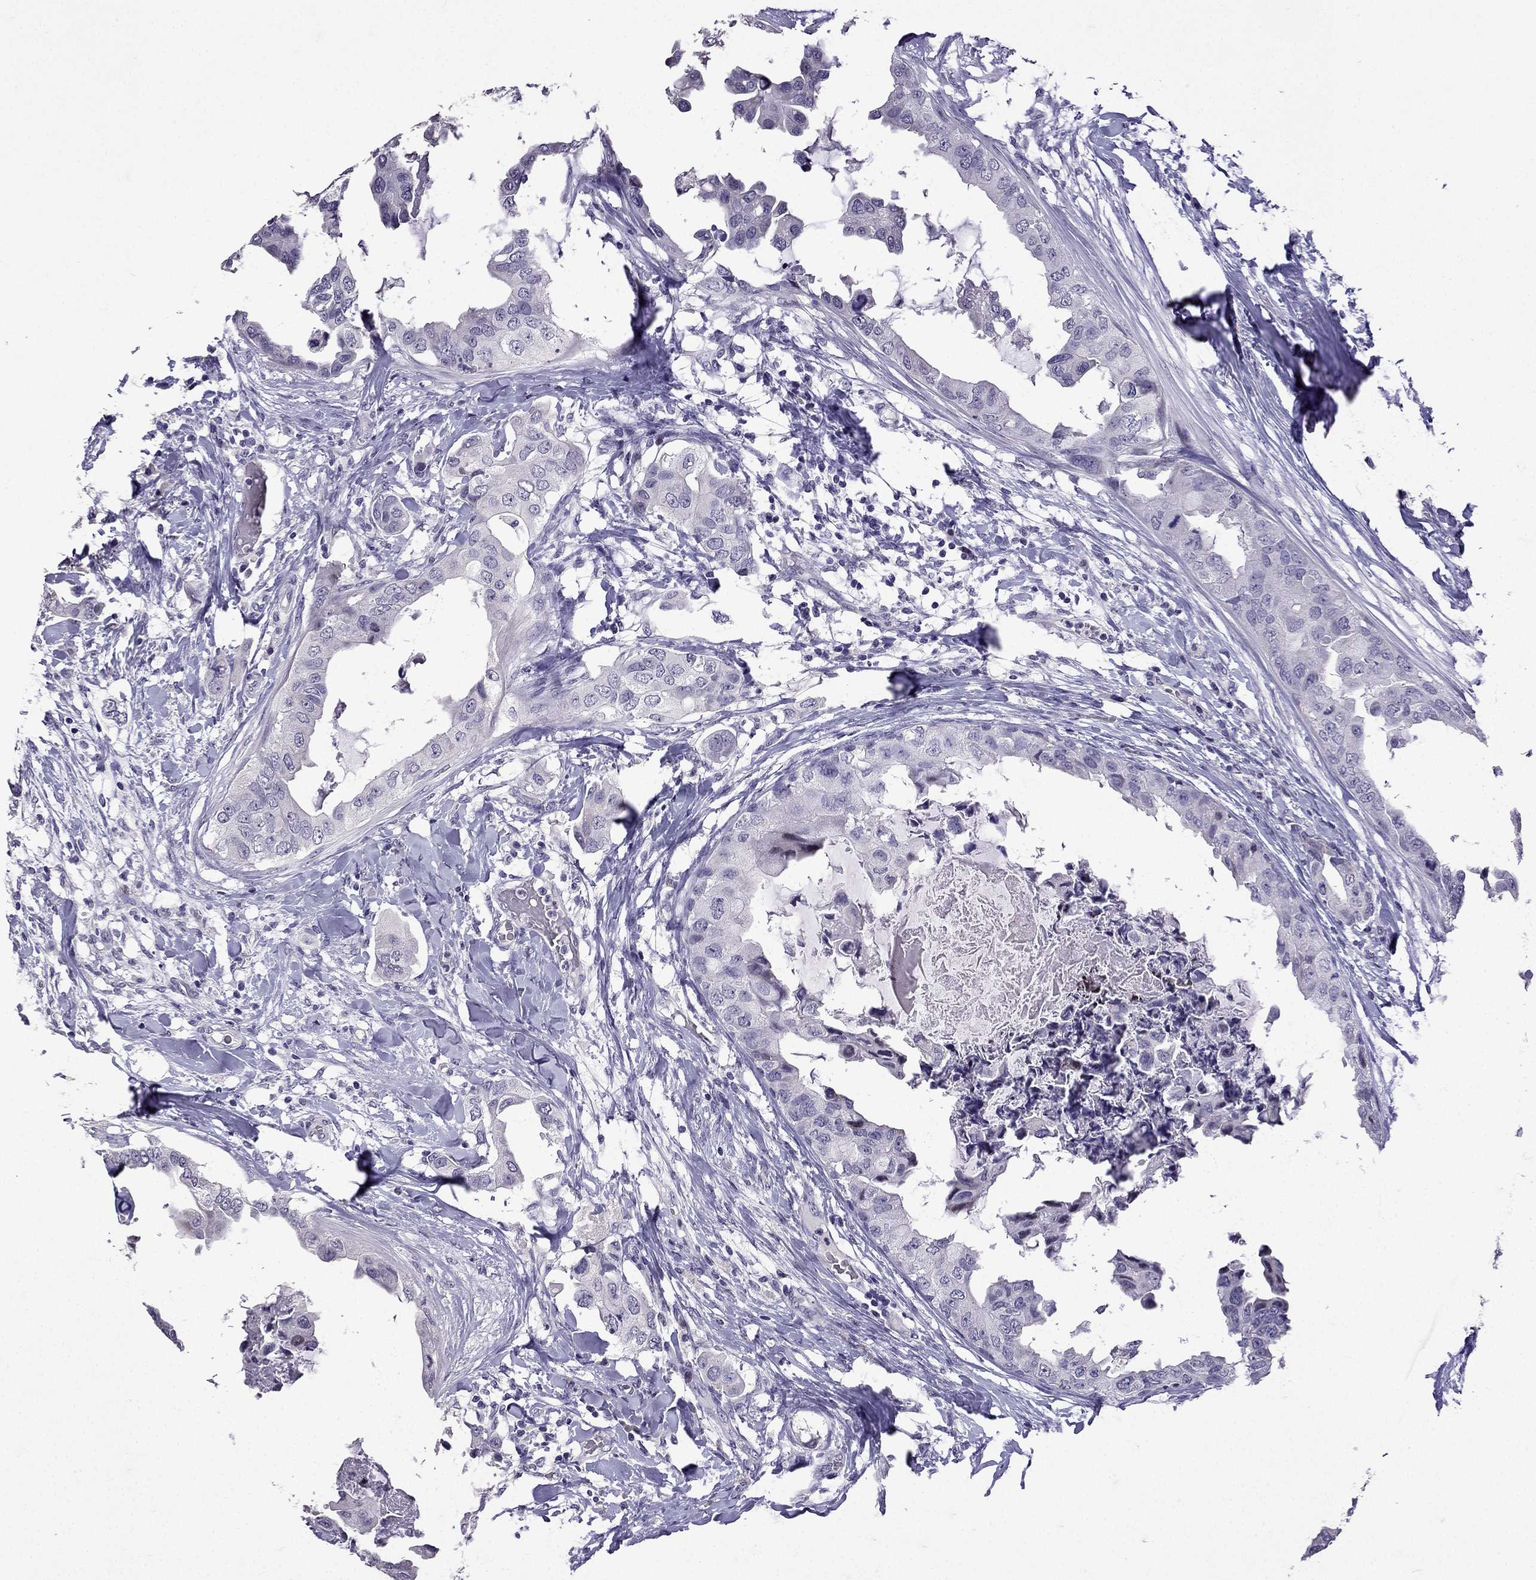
{"staining": {"intensity": "negative", "quantity": "none", "location": "none"}, "tissue": "breast cancer", "cell_type": "Tumor cells", "image_type": "cancer", "snomed": [{"axis": "morphology", "description": "Normal tissue, NOS"}, {"axis": "morphology", "description": "Duct carcinoma"}, {"axis": "topography", "description": "Breast"}], "caption": "Human breast cancer (intraductal carcinoma) stained for a protein using immunohistochemistry (IHC) shows no positivity in tumor cells.", "gene": "TTN", "patient": {"sex": "female", "age": 40}}